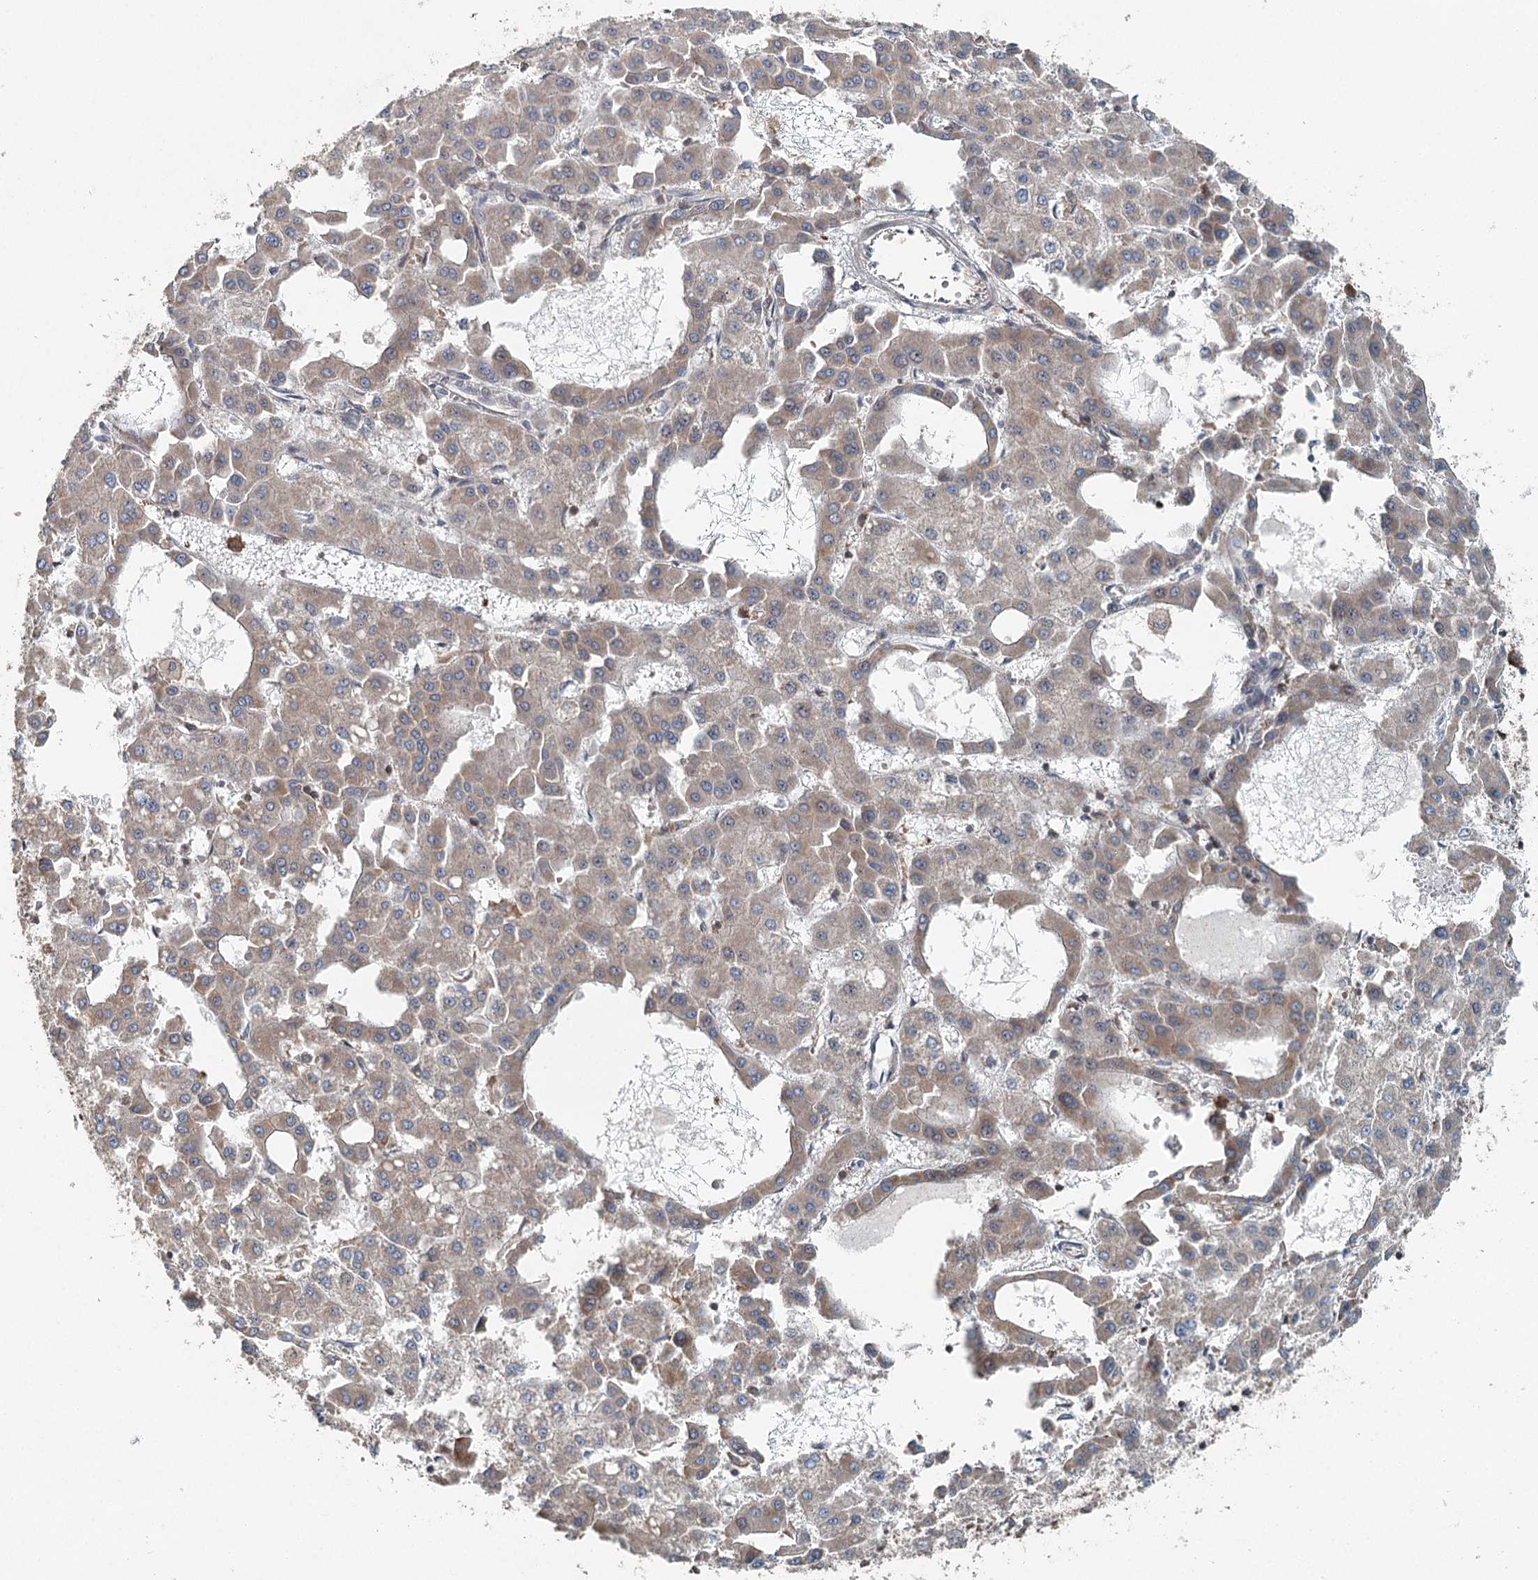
{"staining": {"intensity": "weak", "quantity": ">75%", "location": "cytoplasmic/membranous"}, "tissue": "liver cancer", "cell_type": "Tumor cells", "image_type": "cancer", "snomed": [{"axis": "morphology", "description": "Carcinoma, Hepatocellular, NOS"}, {"axis": "topography", "description": "Liver"}], "caption": "Immunohistochemical staining of human hepatocellular carcinoma (liver) reveals low levels of weak cytoplasmic/membranous protein staining in about >75% of tumor cells. The protein of interest is stained brown, and the nuclei are stained in blue (DAB (3,3'-diaminobenzidine) IHC with brightfield microscopy, high magnification).", "gene": "SKIC3", "patient": {"sex": "male", "age": 47}}